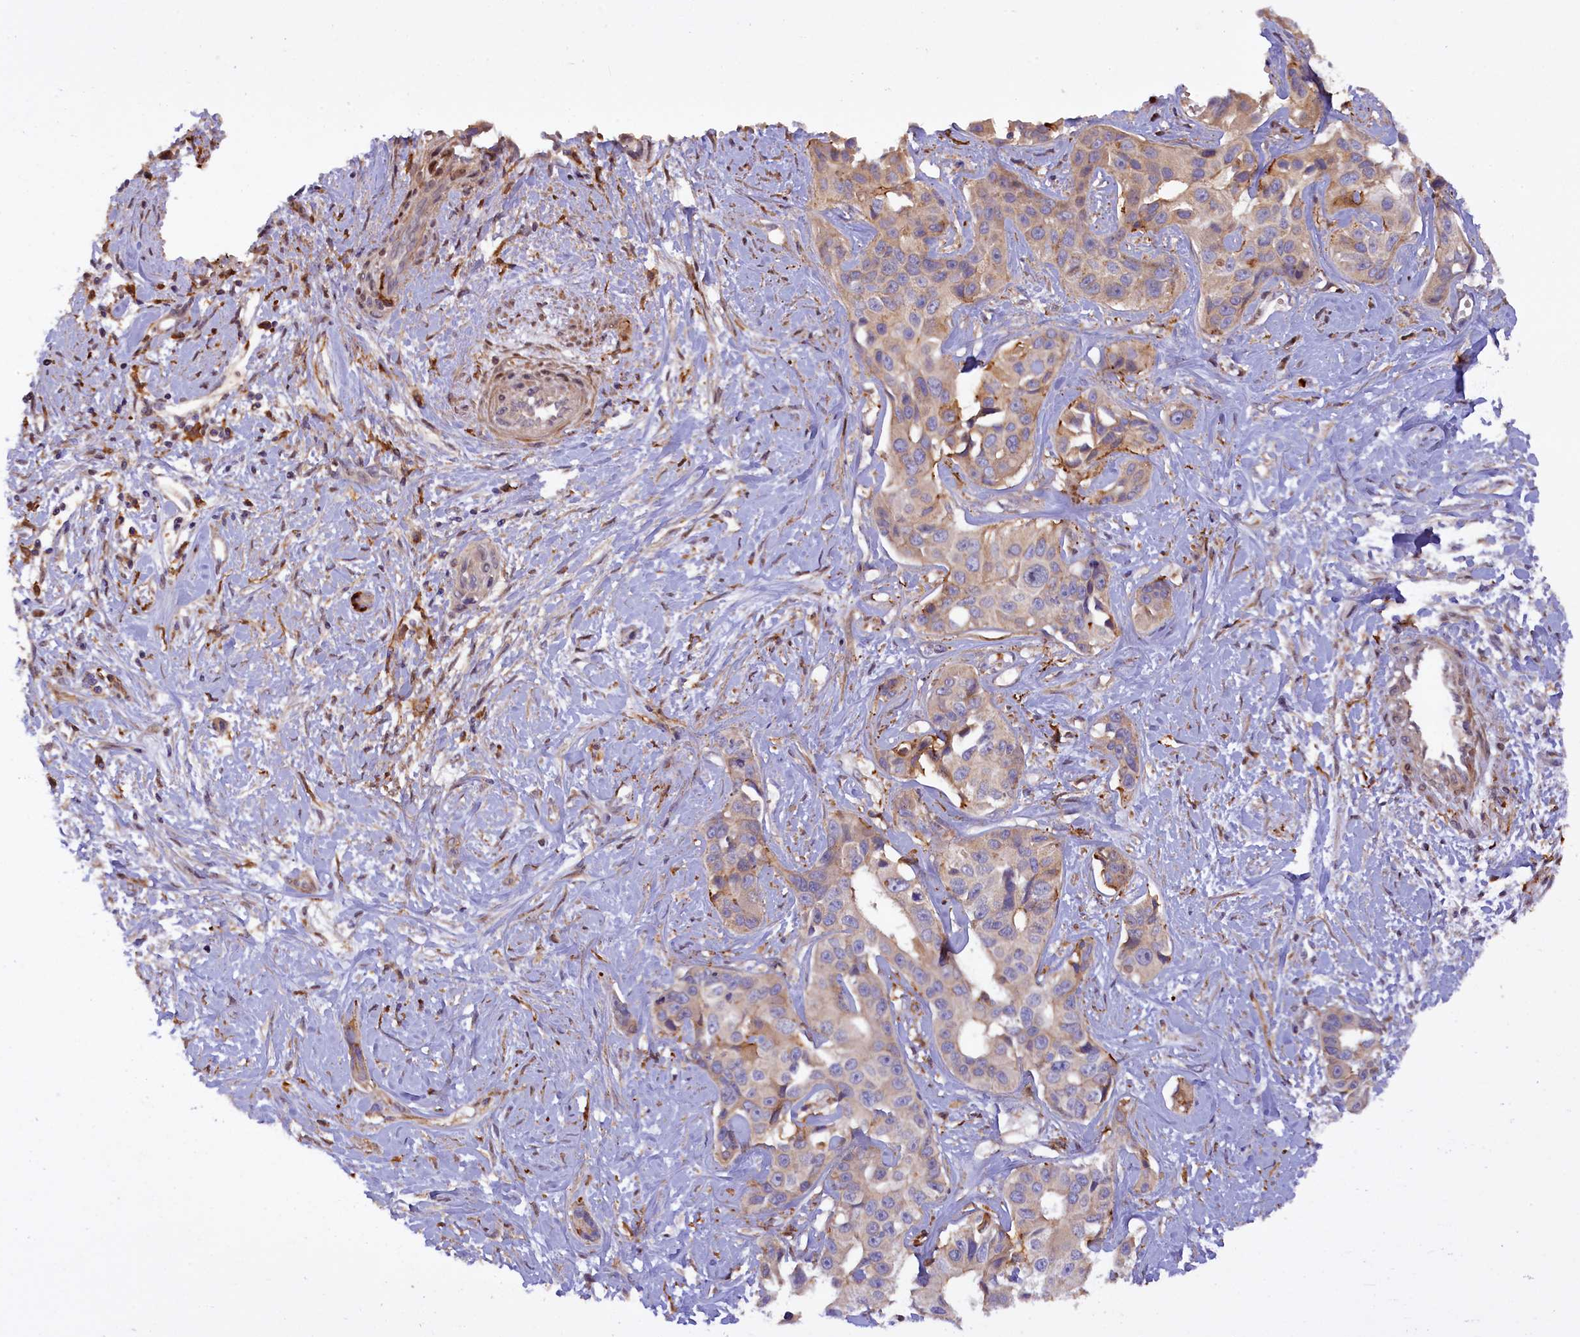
{"staining": {"intensity": "negative", "quantity": "none", "location": "none"}, "tissue": "liver cancer", "cell_type": "Tumor cells", "image_type": "cancer", "snomed": [{"axis": "morphology", "description": "Cholangiocarcinoma"}, {"axis": "topography", "description": "Liver"}], "caption": "There is no significant staining in tumor cells of liver cancer (cholangiocarcinoma).", "gene": "FERMT1", "patient": {"sex": "male", "age": 59}}